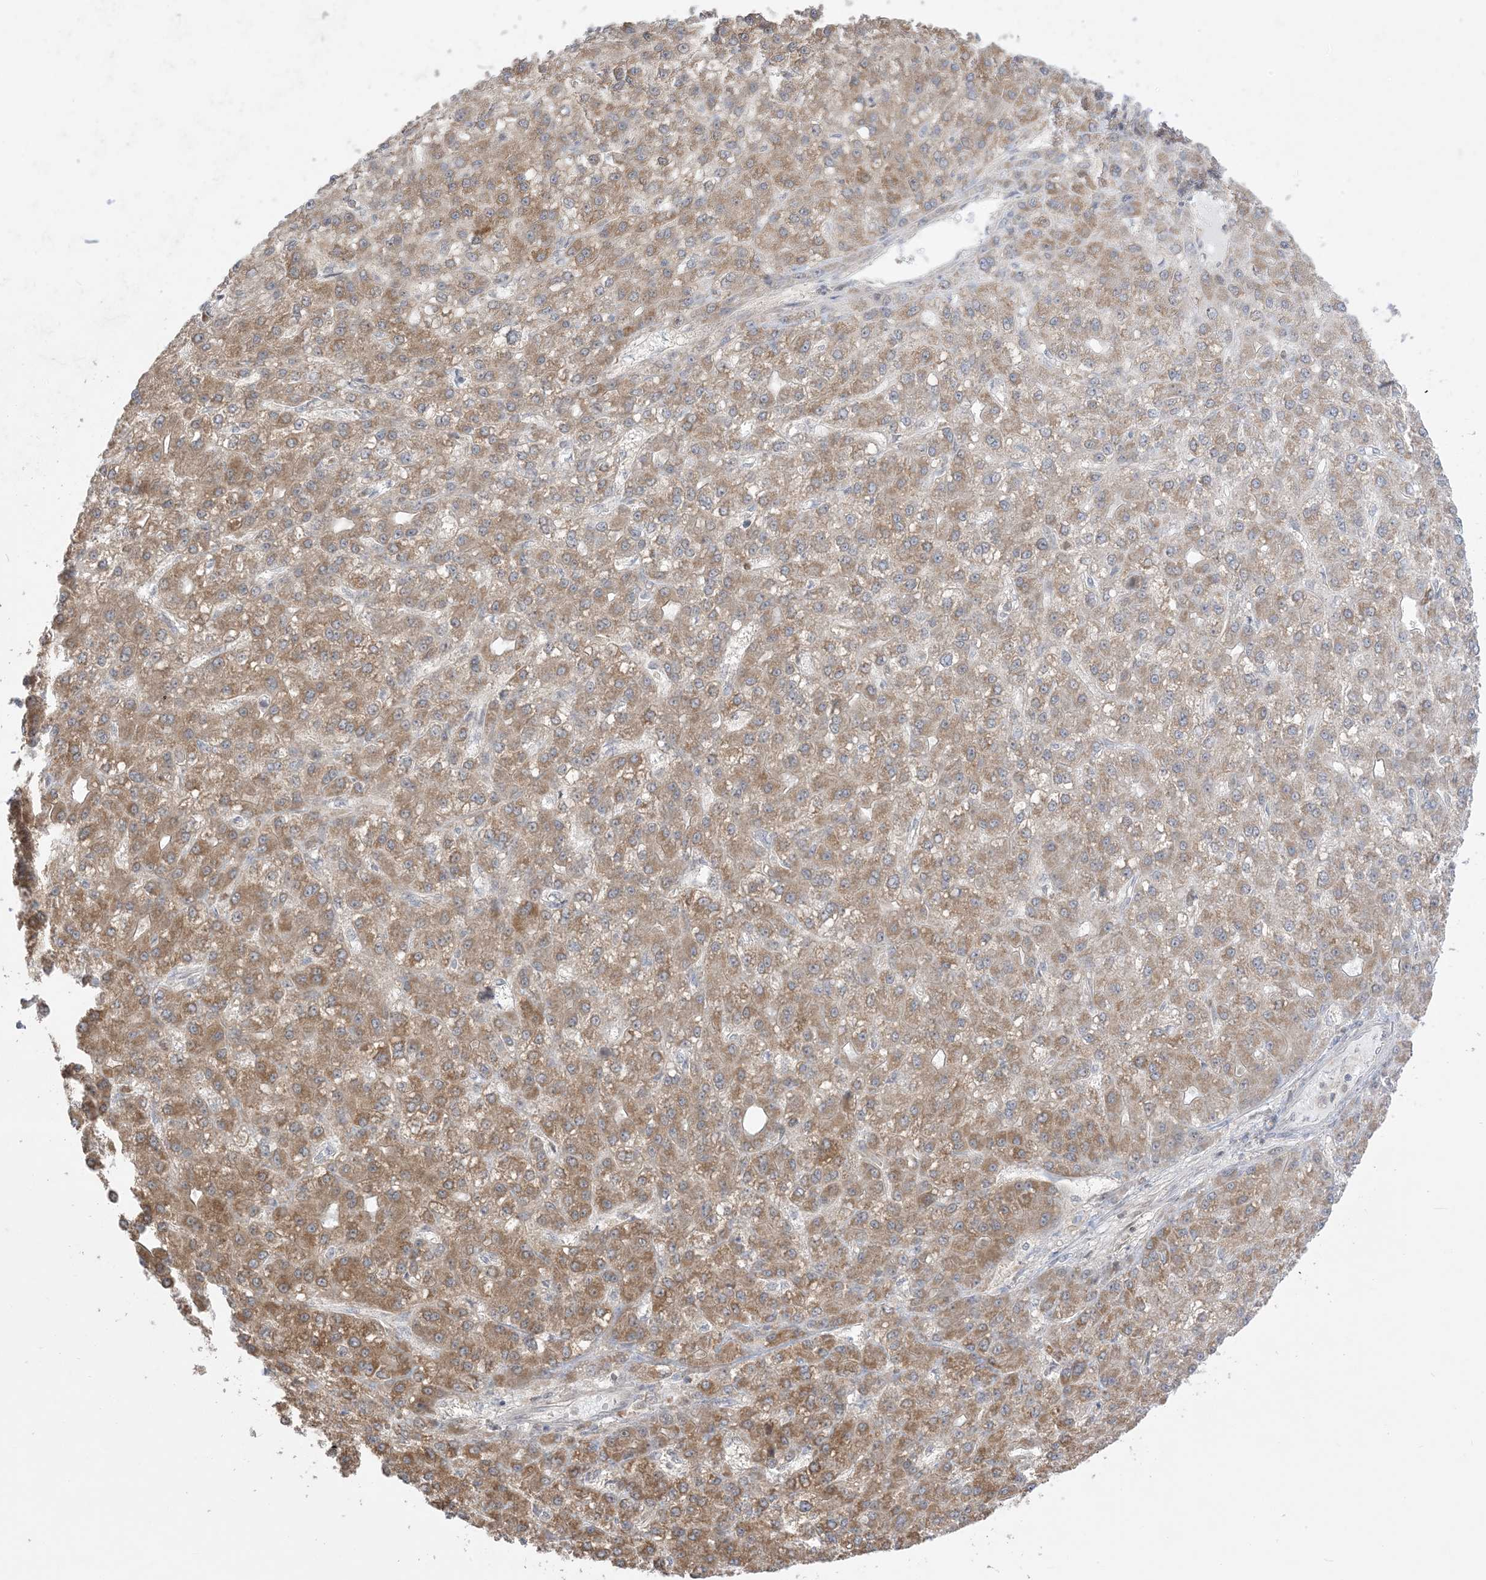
{"staining": {"intensity": "moderate", "quantity": ">75%", "location": "cytoplasmic/membranous"}, "tissue": "liver cancer", "cell_type": "Tumor cells", "image_type": "cancer", "snomed": [{"axis": "morphology", "description": "Carcinoma, Hepatocellular, NOS"}, {"axis": "topography", "description": "Liver"}], "caption": "The histopathology image reveals a brown stain indicating the presence of a protein in the cytoplasmic/membranous of tumor cells in hepatocellular carcinoma (liver).", "gene": "KANSL3", "patient": {"sex": "male", "age": 67}}